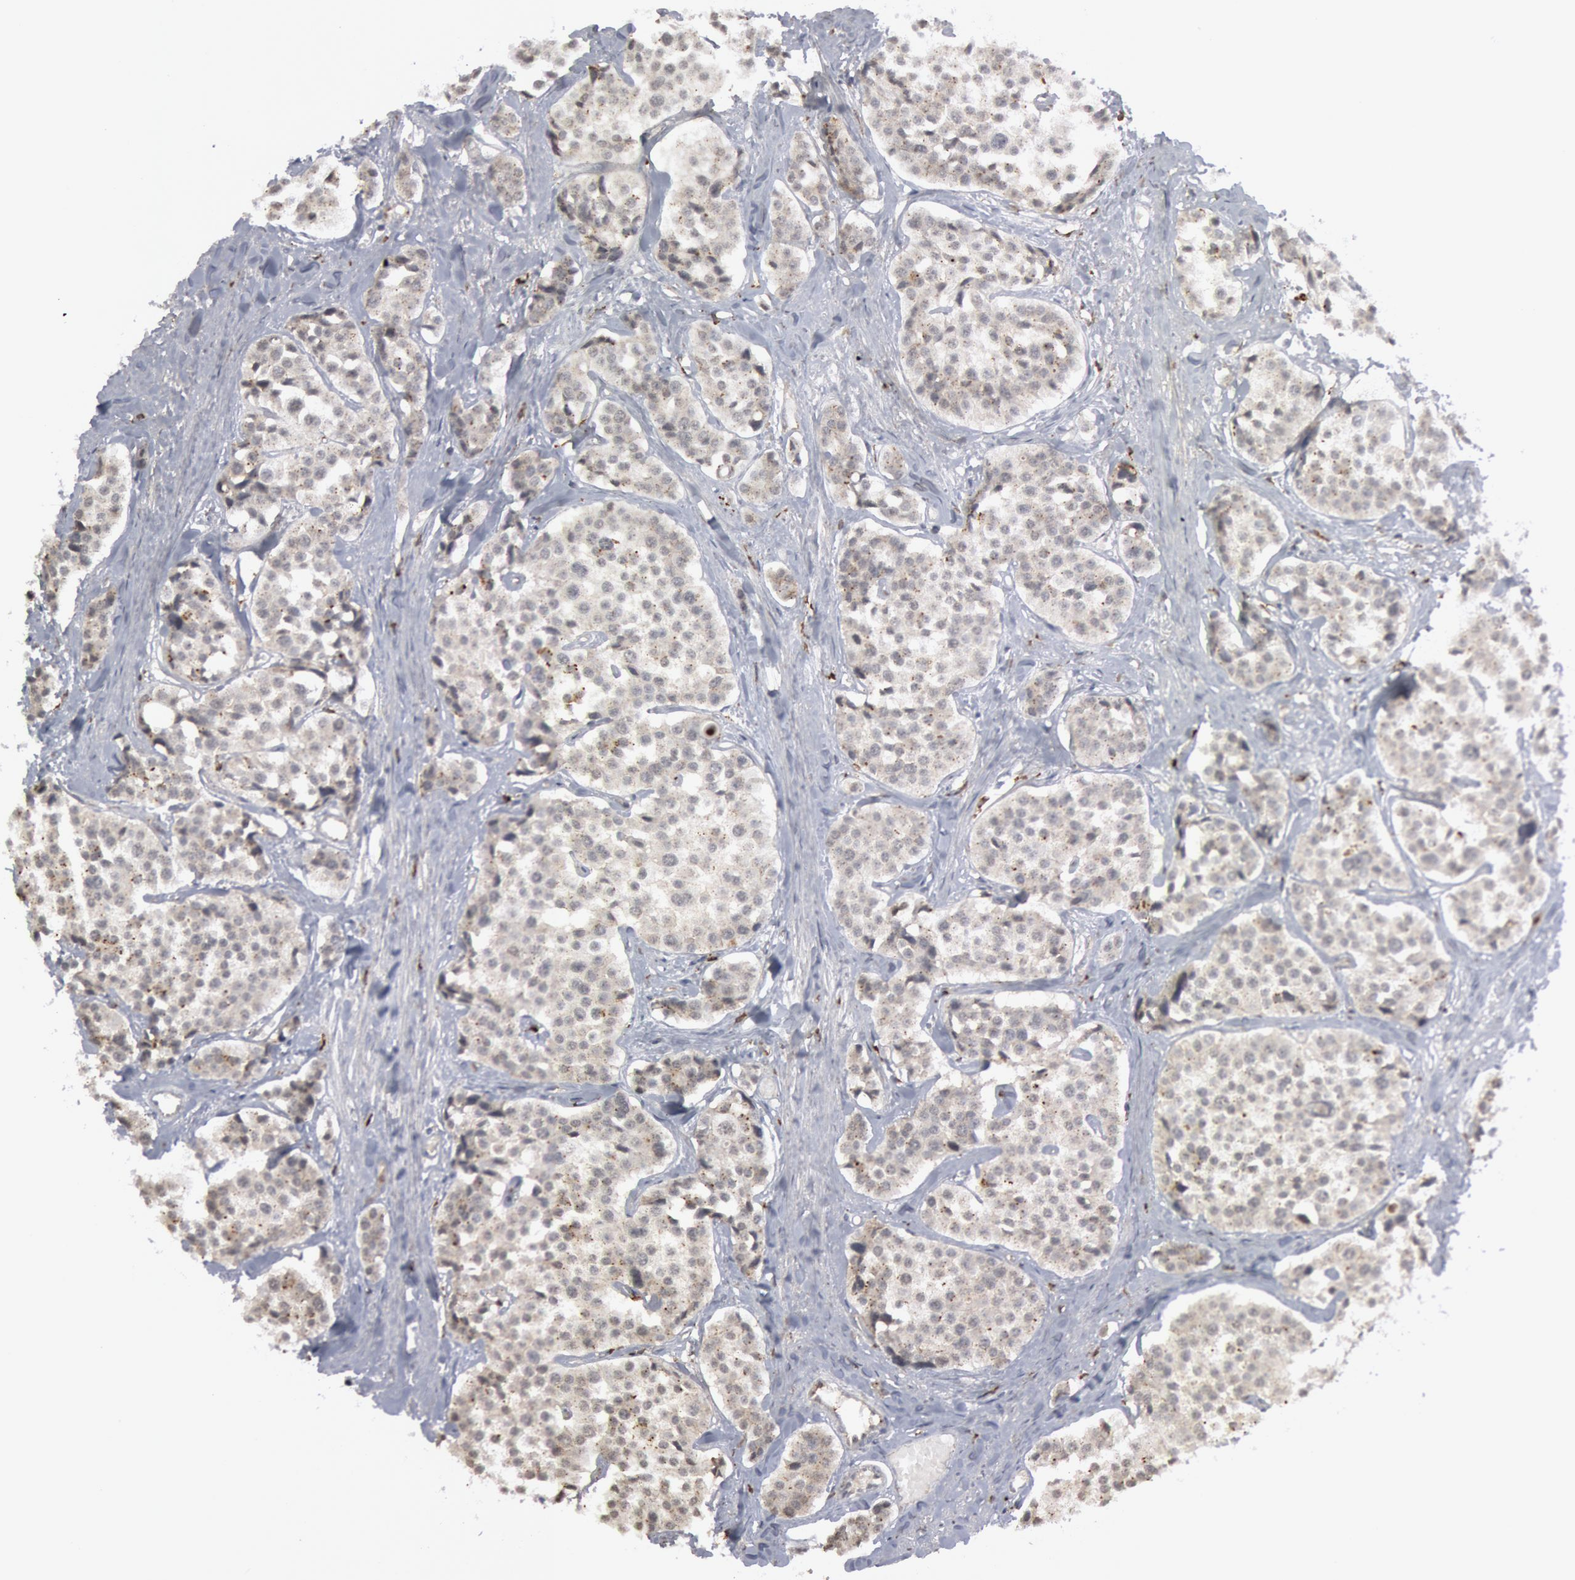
{"staining": {"intensity": "weak", "quantity": "<25%", "location": "cytoplasmic/membranous"}, "tissue": "carcinoid", "cell_type": "Tumor cells", "image_type": "cancer", "snomed": [{"axis": "morphology", "description": "Carcinoid, malignant, NOS"}, {"axis": "topography", "description": "Small intestine"}], "caption": "This micrograph is of carcinoid stained with immunohistochemistry (IHC) to label a protein in brown with the nuclei are counter-stained blue. There is no staining in tumor cells. The staining was performed using DAB (3,3'-diaminobenzidine) to visualize the protein expression in brown, while the nuclei were stained in blue with hematoxylin (Magnification: 20x).", "gene": "C1QC", "patient": {"sex": "male", "age": 60}}